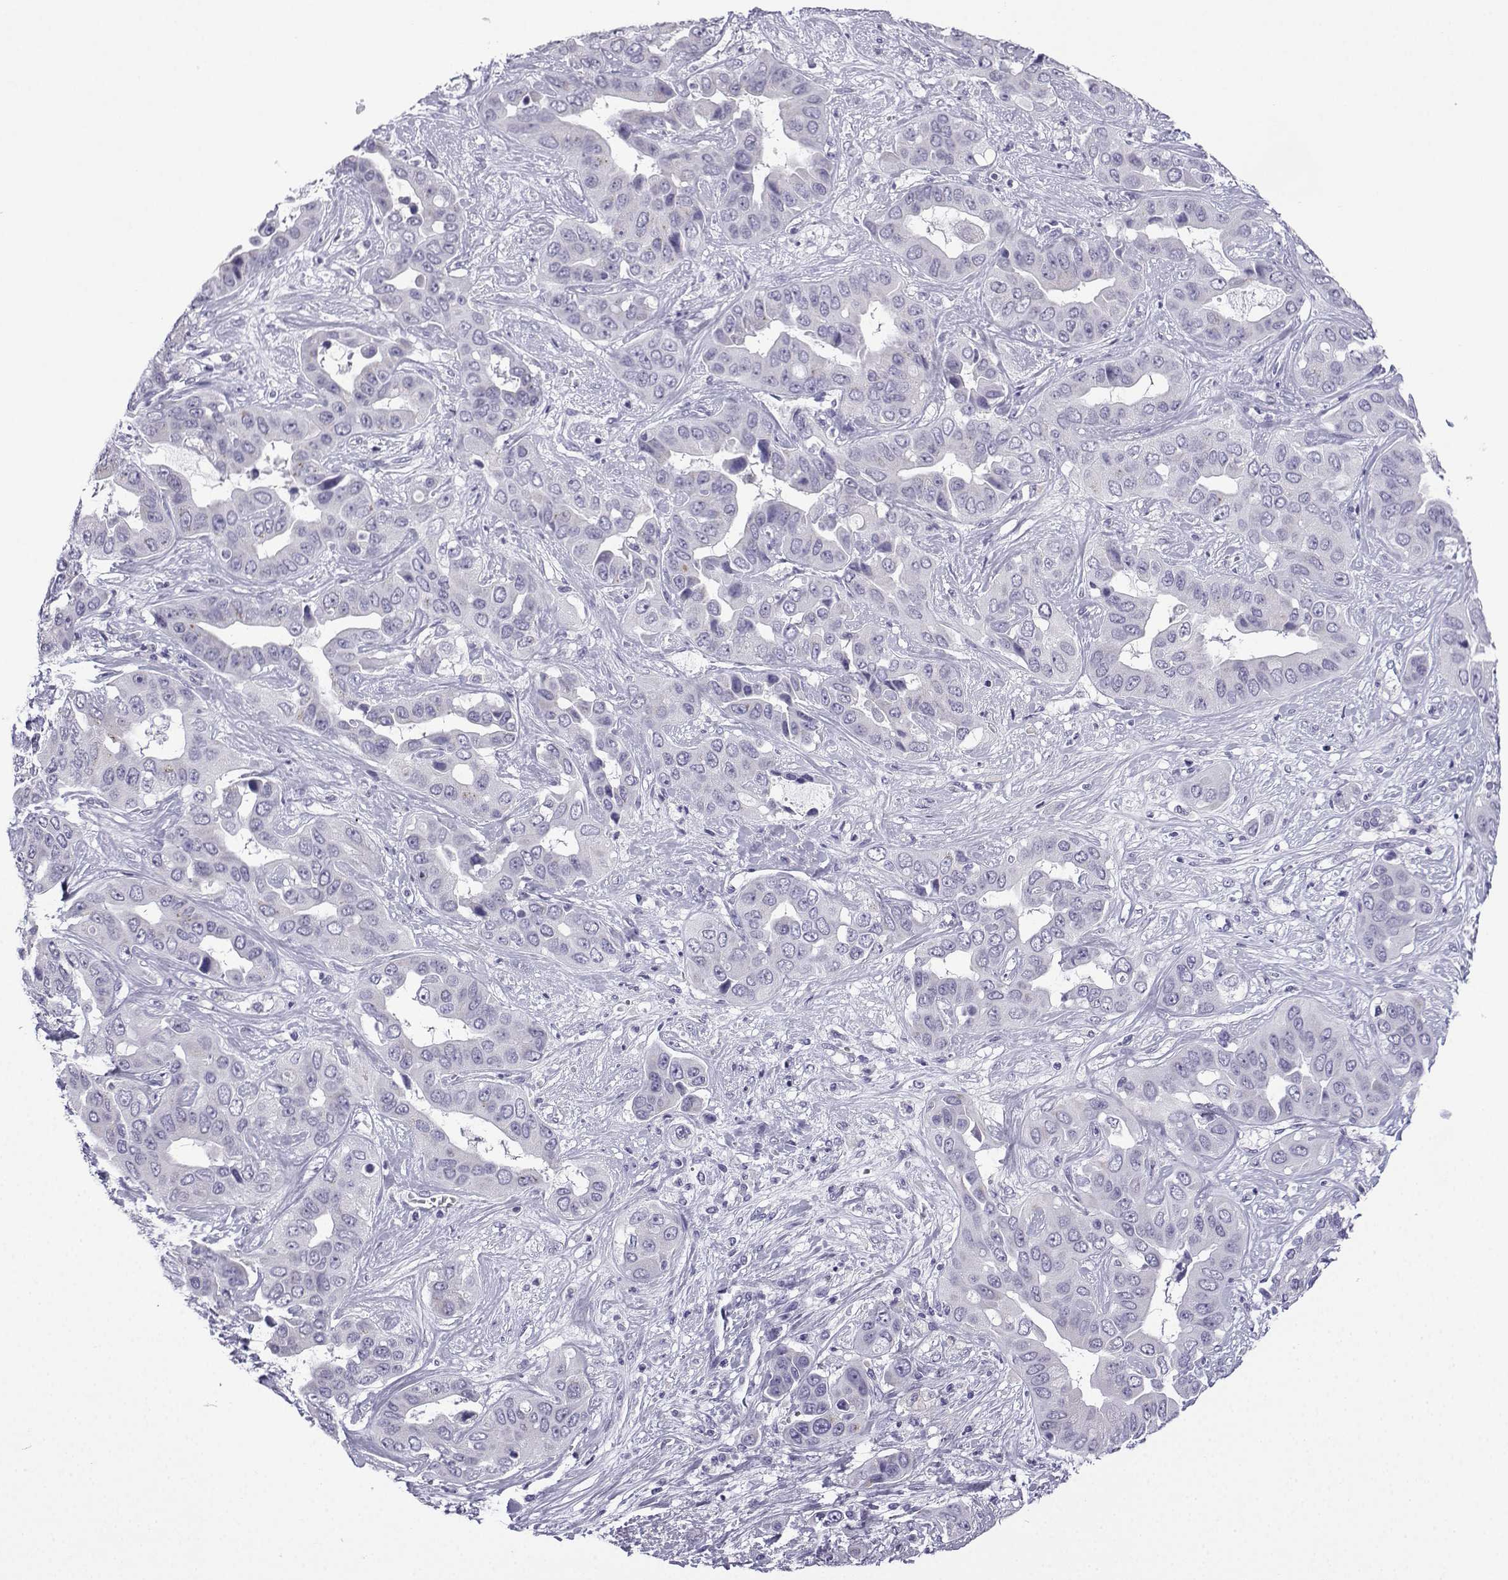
{"staining": {"intensity": "negative", "quantity": "none", "location": "none"}, "tissue": "liver cancer", "cell_type": "Tumor cells", "image_type": "cancer", "snomed": [{"axis": "morphology", "description": "Cholangiocarcinoma"}, {"axis": "topography", "description": "Liver"}], "caption": "Human cholangiocarcinoma (liver) stained for a protein using IHC exhibits no staining in tumor cells.", "gene": "ACRBP", "patient": {"sex": "female", "age": 52}}